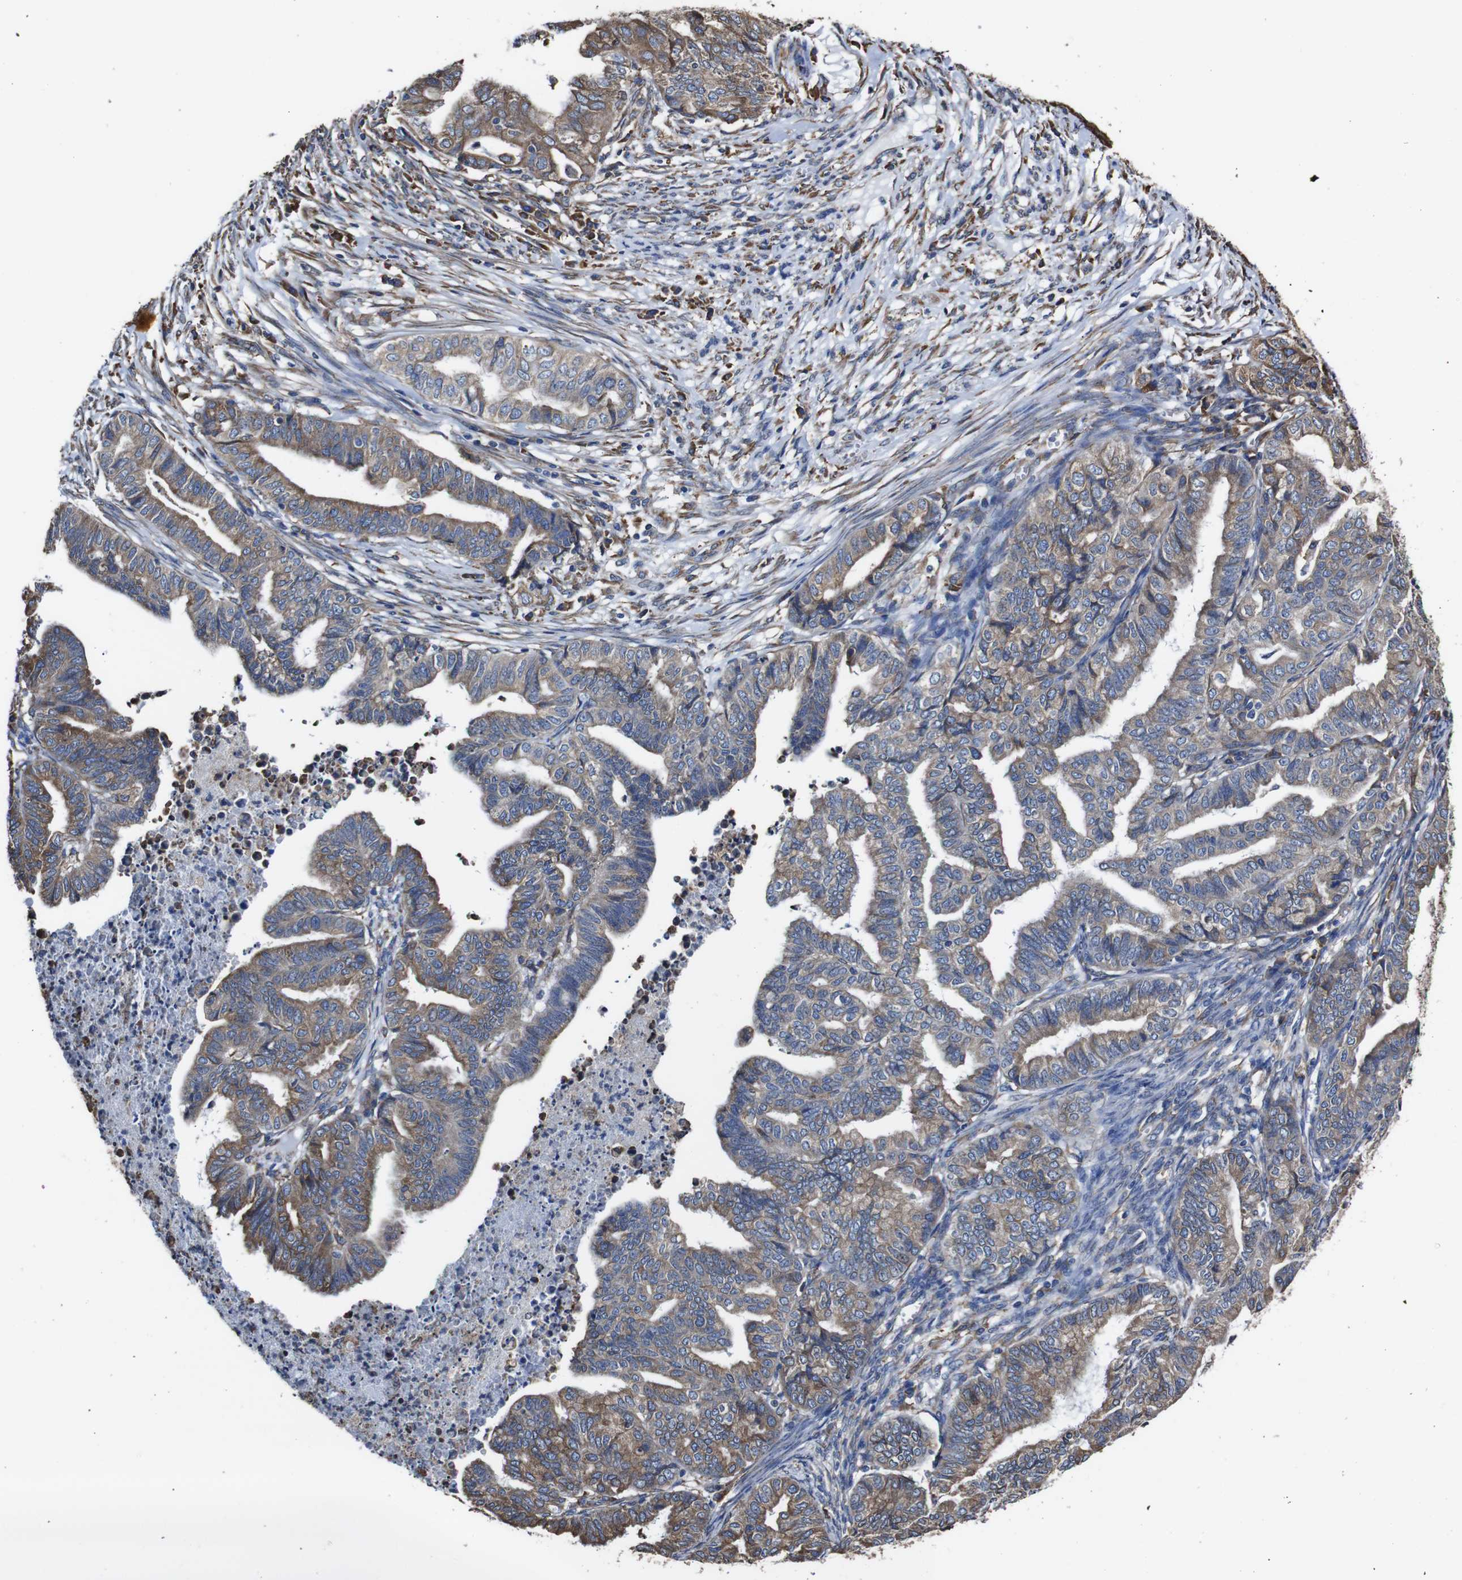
{"staining": {"intensity": "weak", "quantity": ">75%", "location": "cytoplasmic/membranous"}, "tissue": "endometrial cancer", "cell_type": "Tumor cells", "image_type": "cancer", "snomed": [{"axis": "morphology", "description": "Adenocarcinoma, NOS"}, {"axis": "topography", "description": "Endometrium"}], "caption": "Immunohistochemistry (DAB) staining of endometrial cancer exhibits weak cytoplasmic/membranous protein positivity in about >75% of tumor cells.", "gene": "PPIB", "patient": {"sex": "female", "age": 79}}